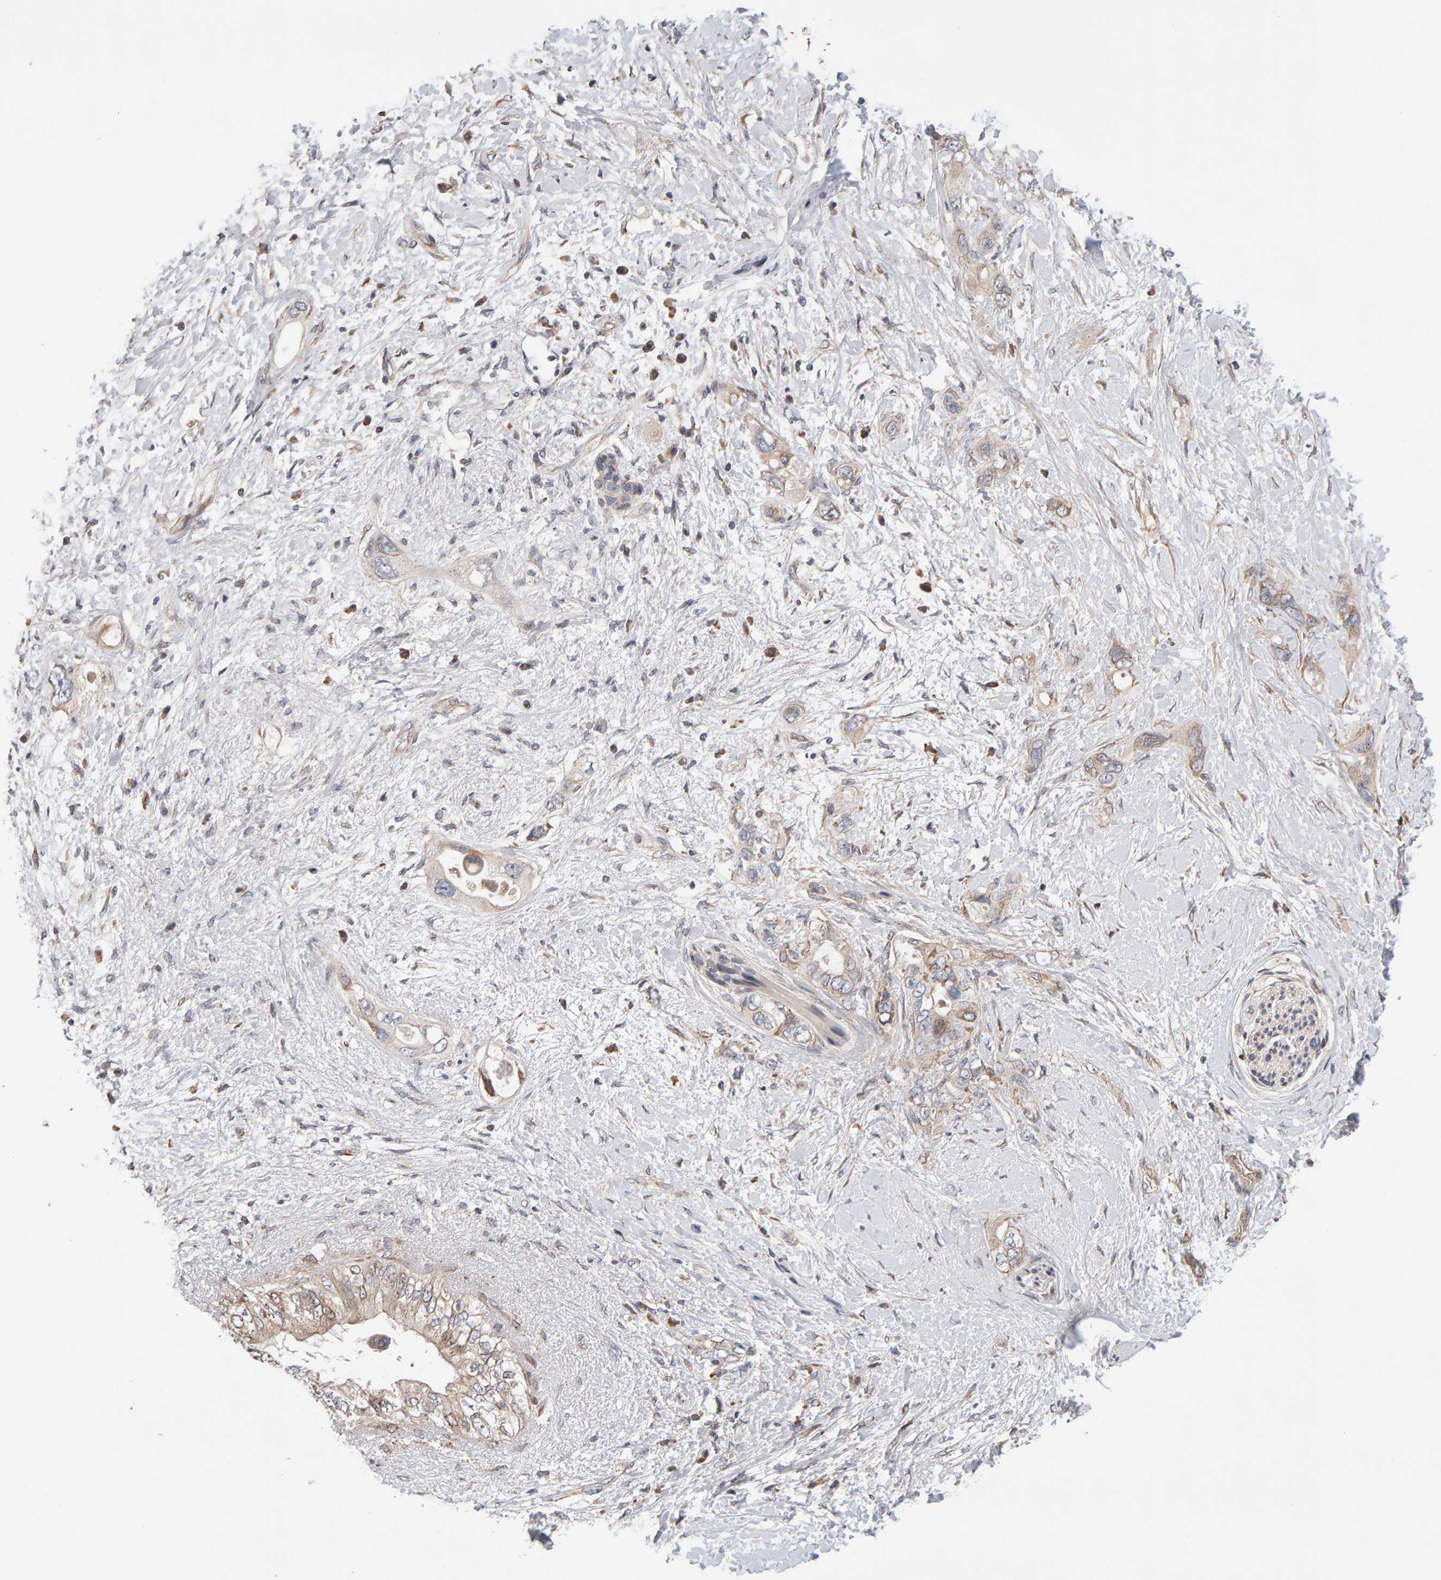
{"staining": {"intensity": "weak", "quantity": "25%-75%", "location": "cytoplasmic/membranous"}, "tissue": "pancreatic cancer", "cell_type": "Tumor cells", "image_type": "cancer", "snomed": [{"axis": "morphology", "description": "Adenocarcinoma, NOS"}, {"axis": "topography", "description": "Pancreas"}], "caption": "Pancreatic cancer stained for a protein (brown) reveals weak cytoplasmic/membranous positive positivity in approximately 25%-75% of tumor cells.", "gene": "LZTS1", "patient": {"sex": "female", "age": 56}}